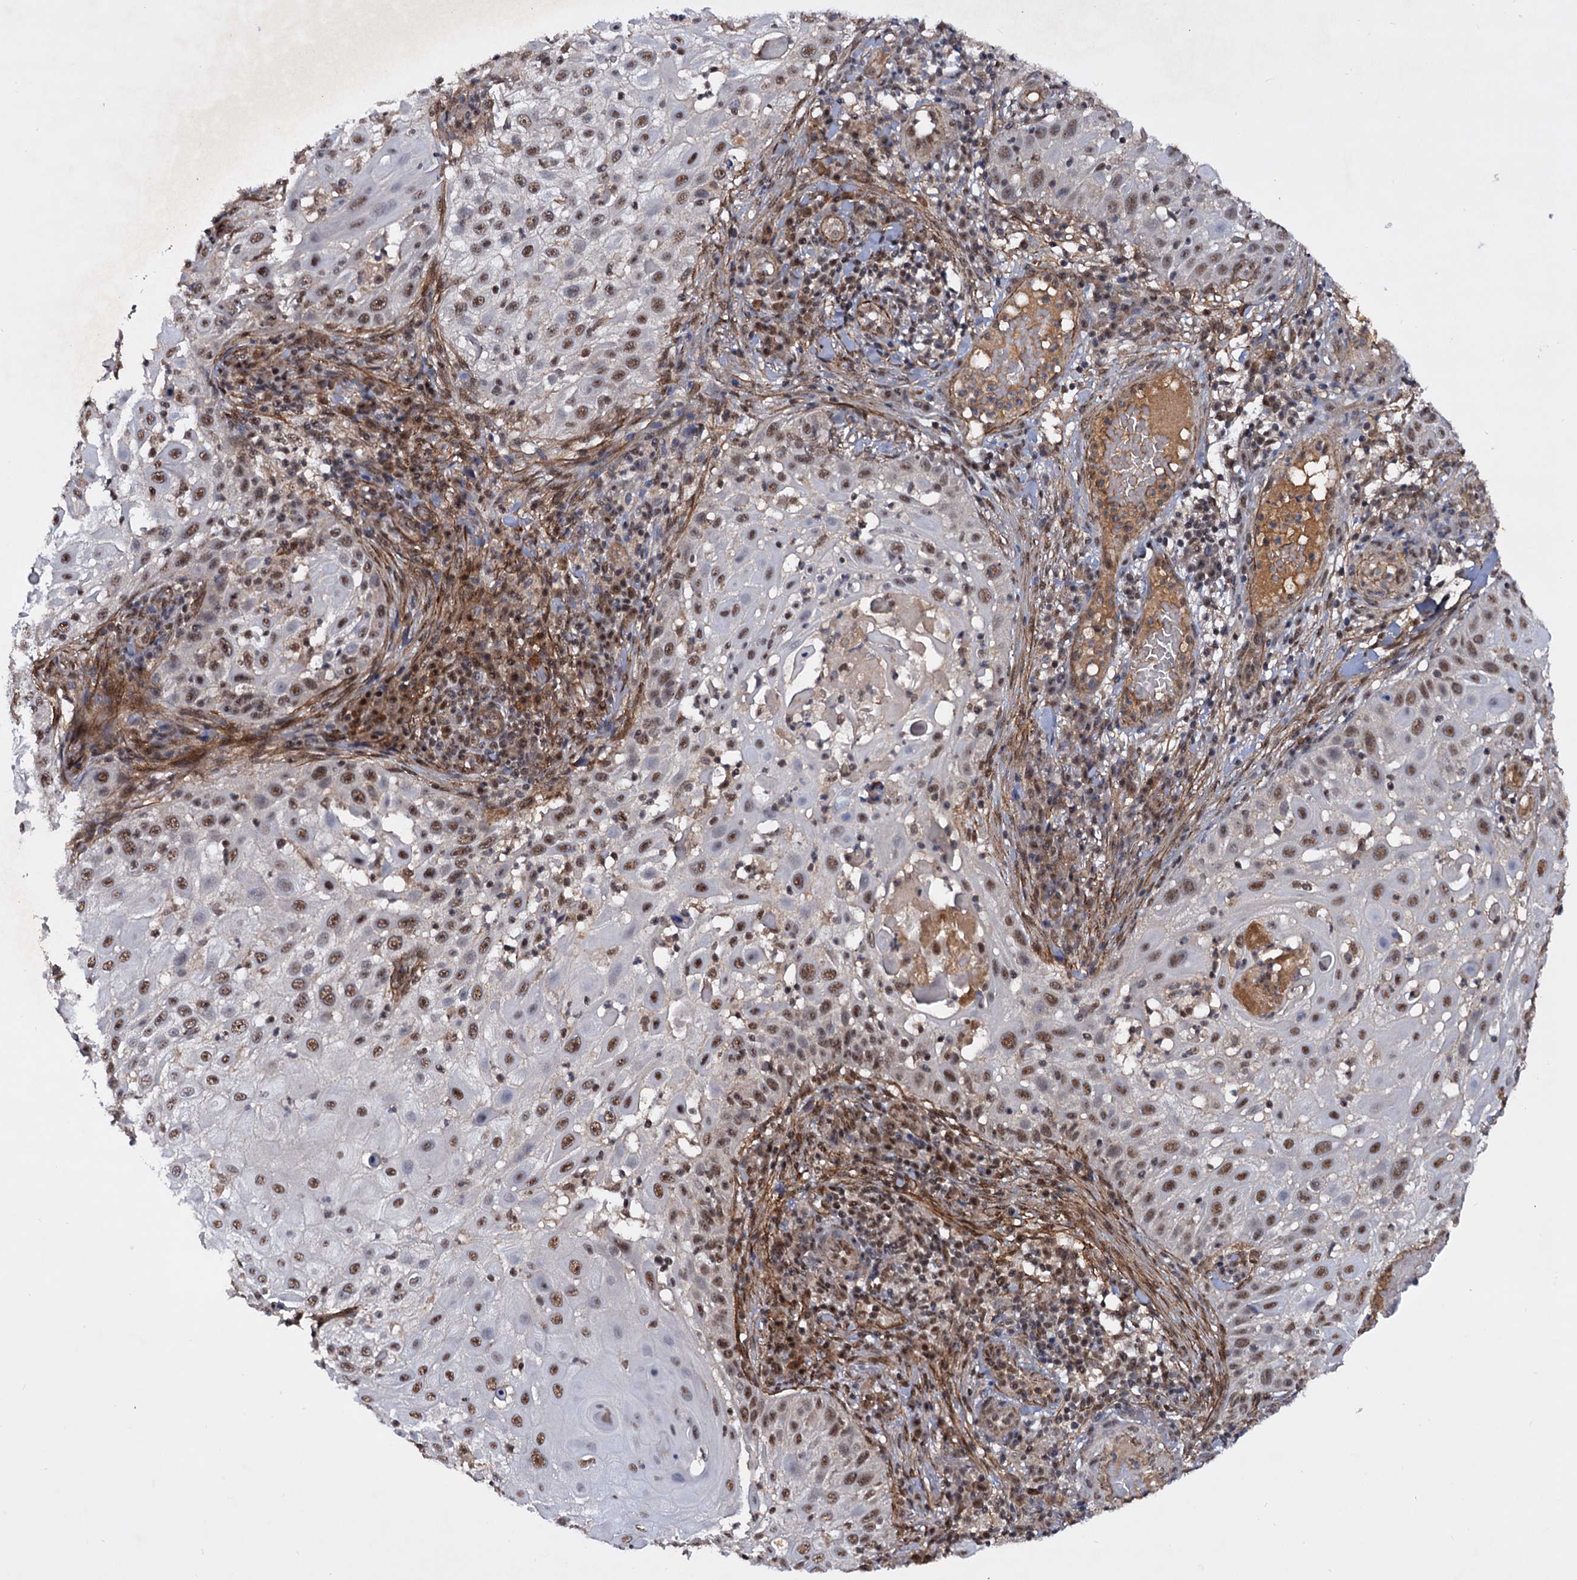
{"staining": {"intensity": "moderate", "quantity": ">75%", "location": "nuclear"}, "tissue": "skin cancer", "cell_type": "Tumor cells", "image_type": "cancer", "snomed": [{"axis": "morphology", "description": "Squamous cell carcinoma, NOS"}, {"axis": "topography", "description": "Skin"}], "caption": "Skin squamous cell carcinoma stained with a protein marker reveals moderate staining in tumor cells.", "gene": "TBC1D12", "patient": {"sex": "female", "age": 44}}